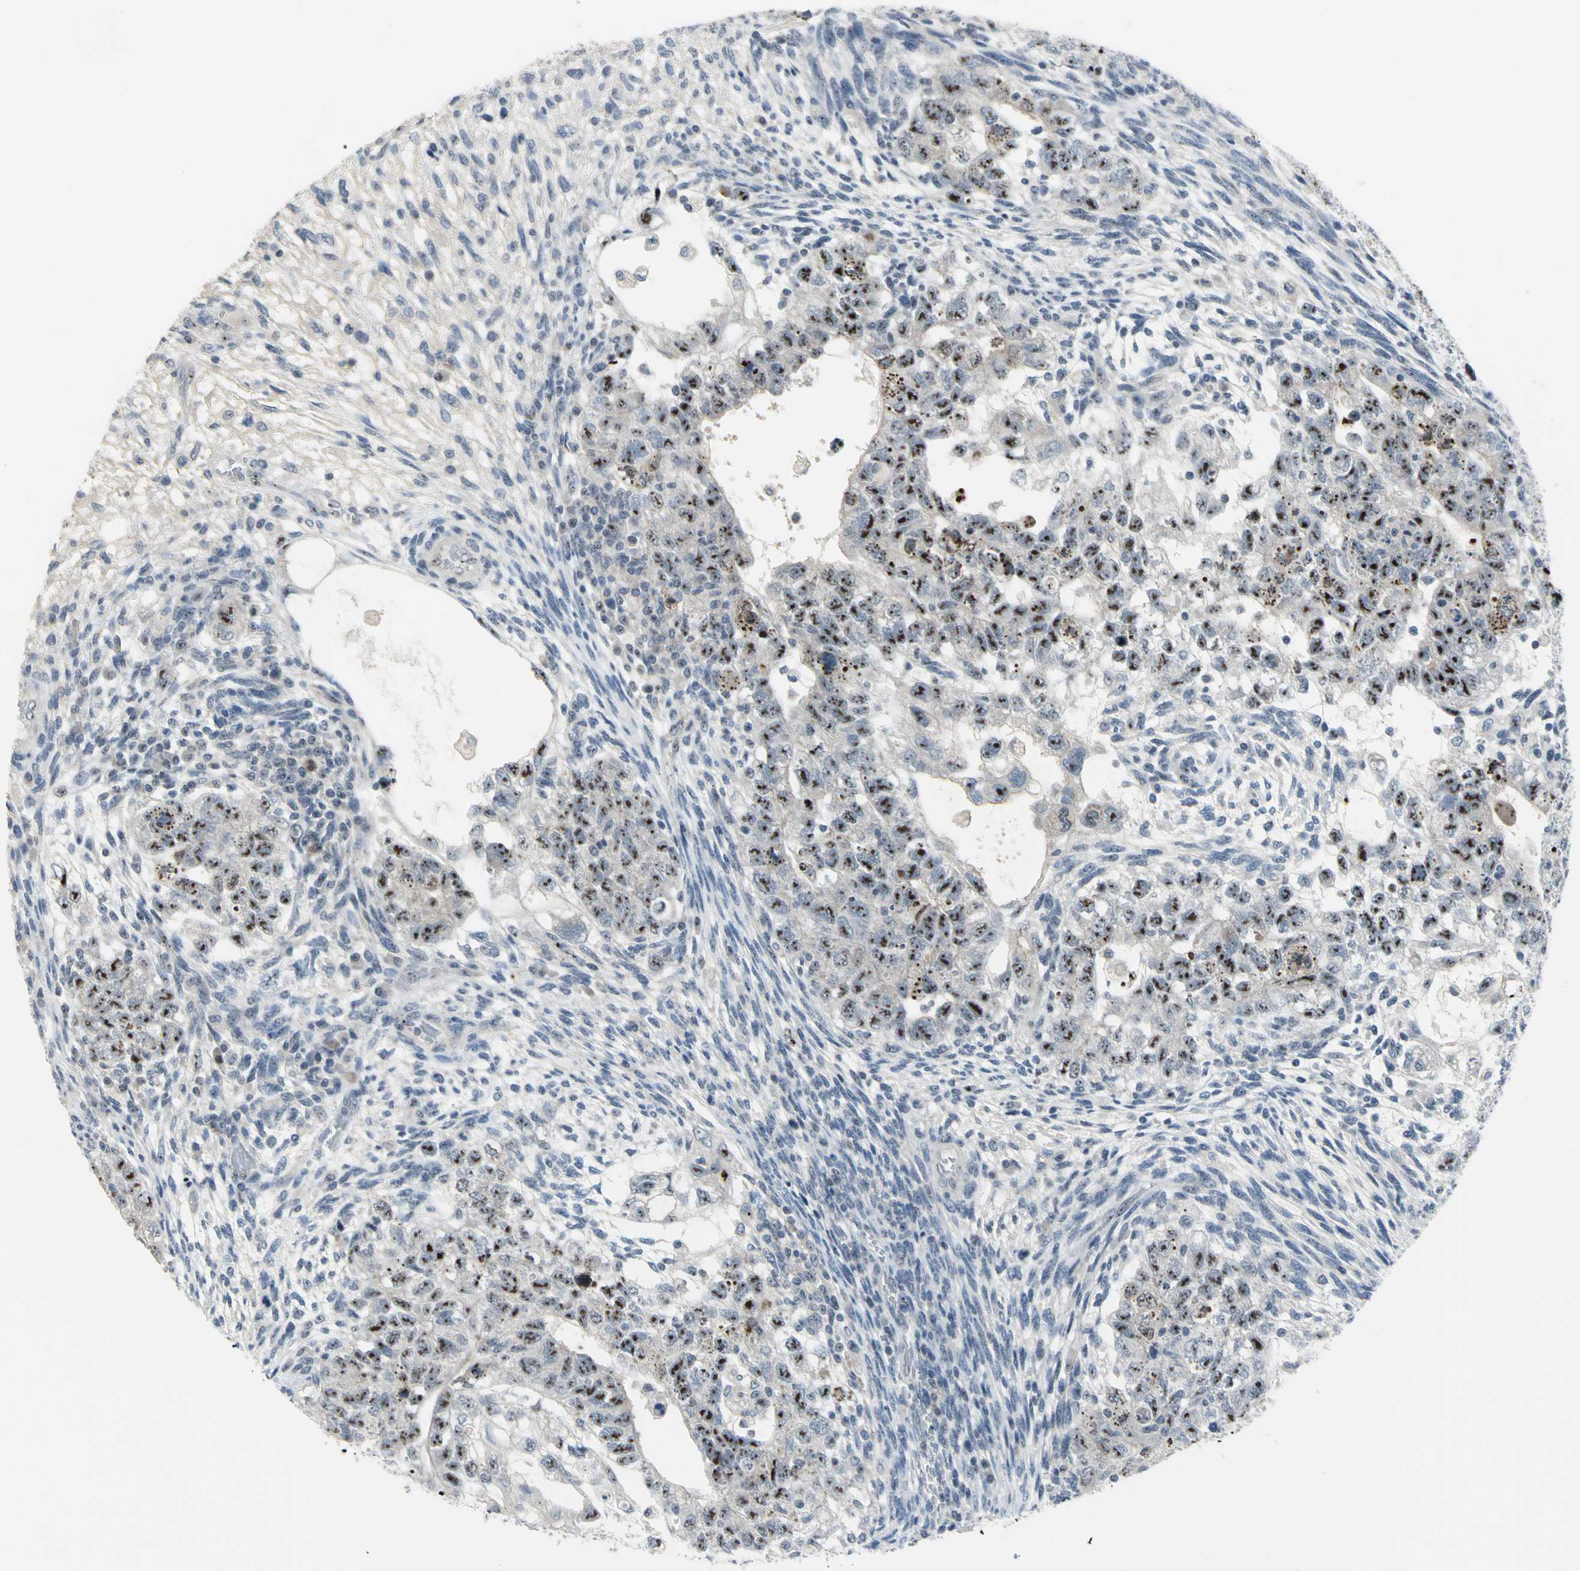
{"staining": {"intensity": "strong", "quantity": ">75%", "location": "nuclear"}, "tissue": "testis cancer", "cell_type": "Tumor cells", "image_type": "cancer", "snomed": [{"axis": "morphology", "description": "Normal tissue, NOS"}, {"axis": "morphology", "description": "Carcinoma, Embryonal, NOS"}, {"axis": "topography", "description": "Testis"}], "caption": "Brown immunohistochemical staining in human testis embryonal carcinoma exhibits strong nuclear positivity in about >75% of tumor cells.", "gene": "MYBBP1A", "patient": {"sex": "male", "age": 36}}